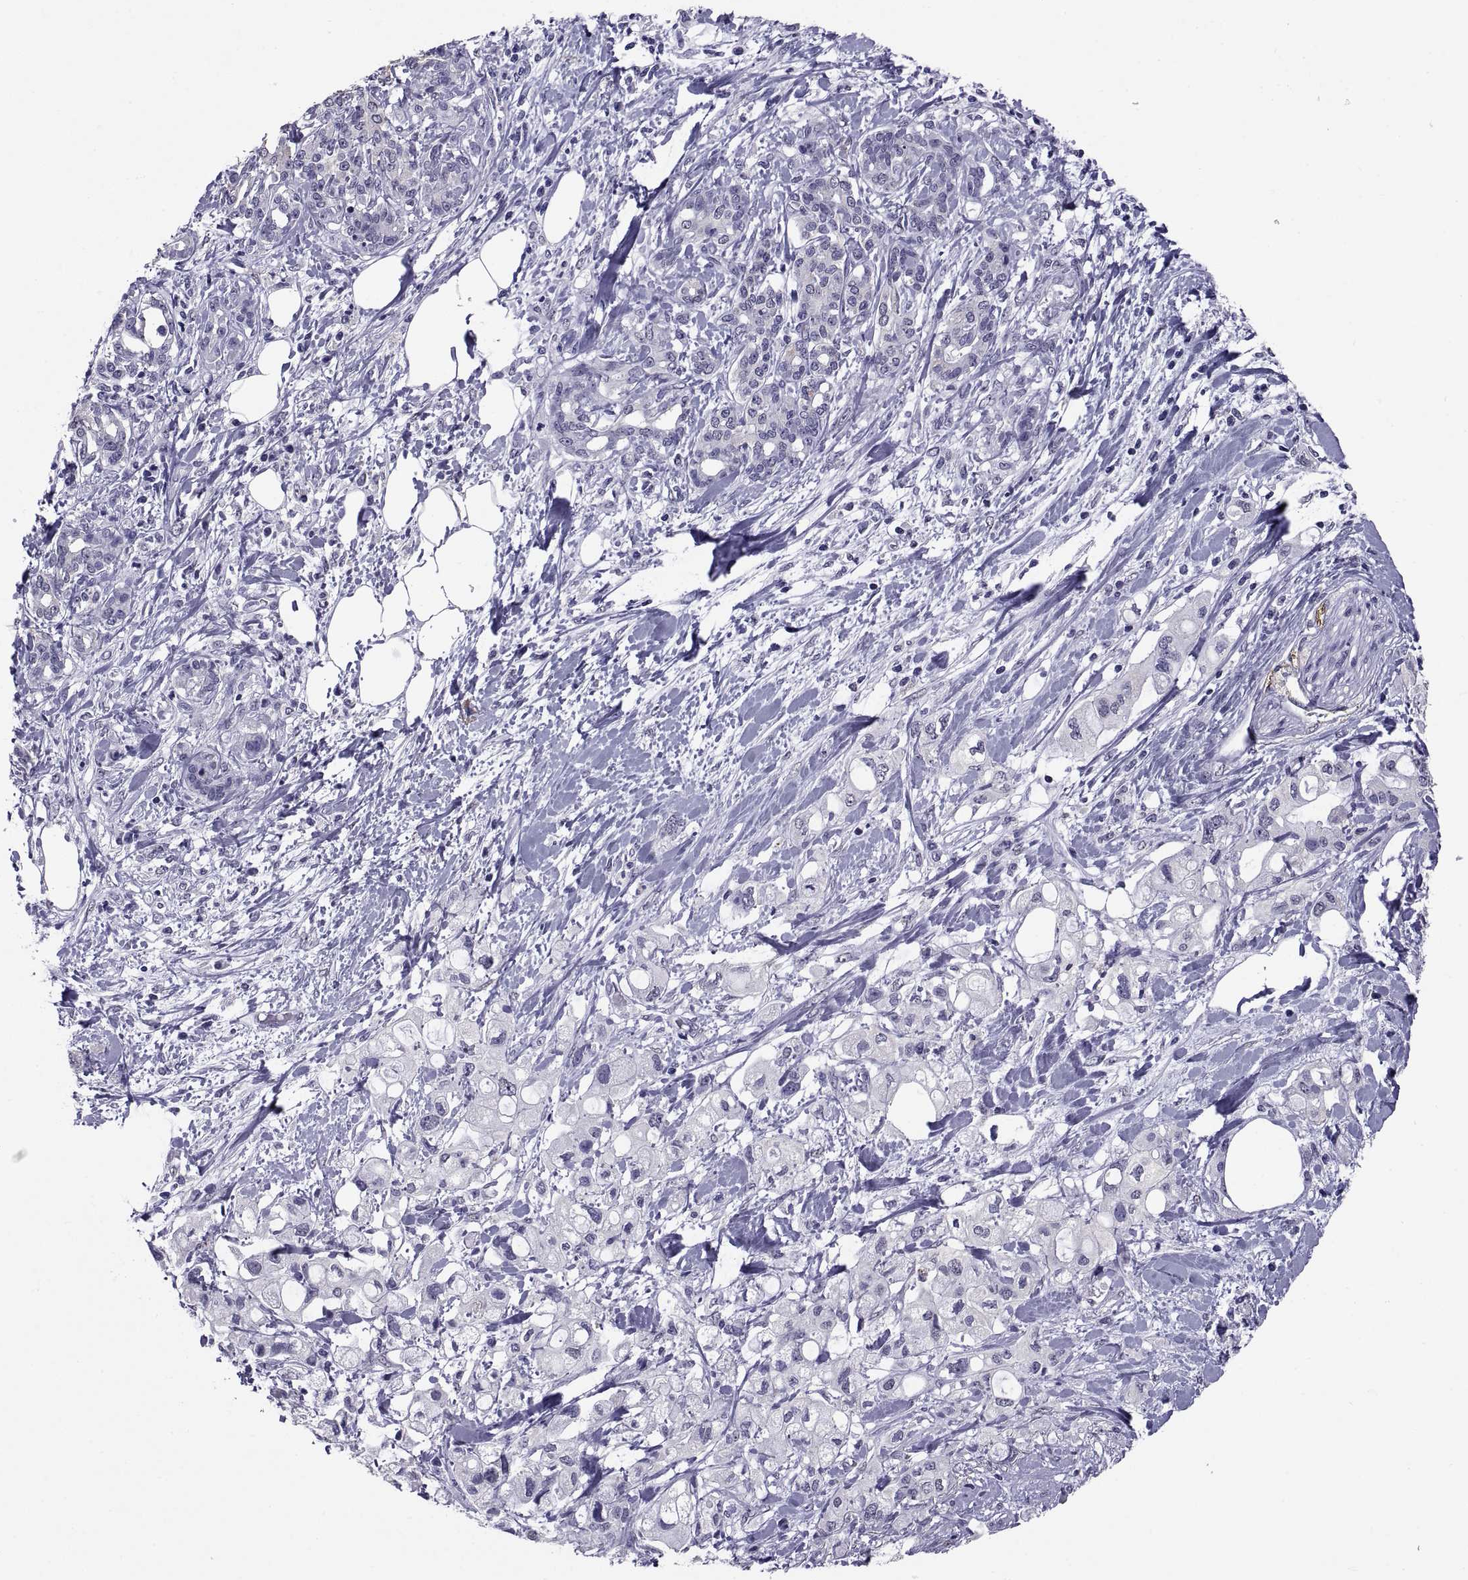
{"staining": {"intensity": "negative", "quantity": "none", "location": "none"}, "tissue": "pancreatic cancer", "cell_type": "Tumor cells", "image_type": "cancer", "snomed": [{"axis": "morphology", "description": "Adenocarcinoma, NOS"}, {"axis": "topography", "description": "Pancreas"}], "caption": "Immunohistochemistry (IHC) micrograph of adenocarcinoma (pancreatic) stained for a protein (brown), which shows no positivity in tumor cells. (DAB (3,3'-diaminobenzidine) immunohistochemistry with hematoxylin counter stain).", "gene": "TGFBR3L", "patient": {"sex": "female", "age": 56}}